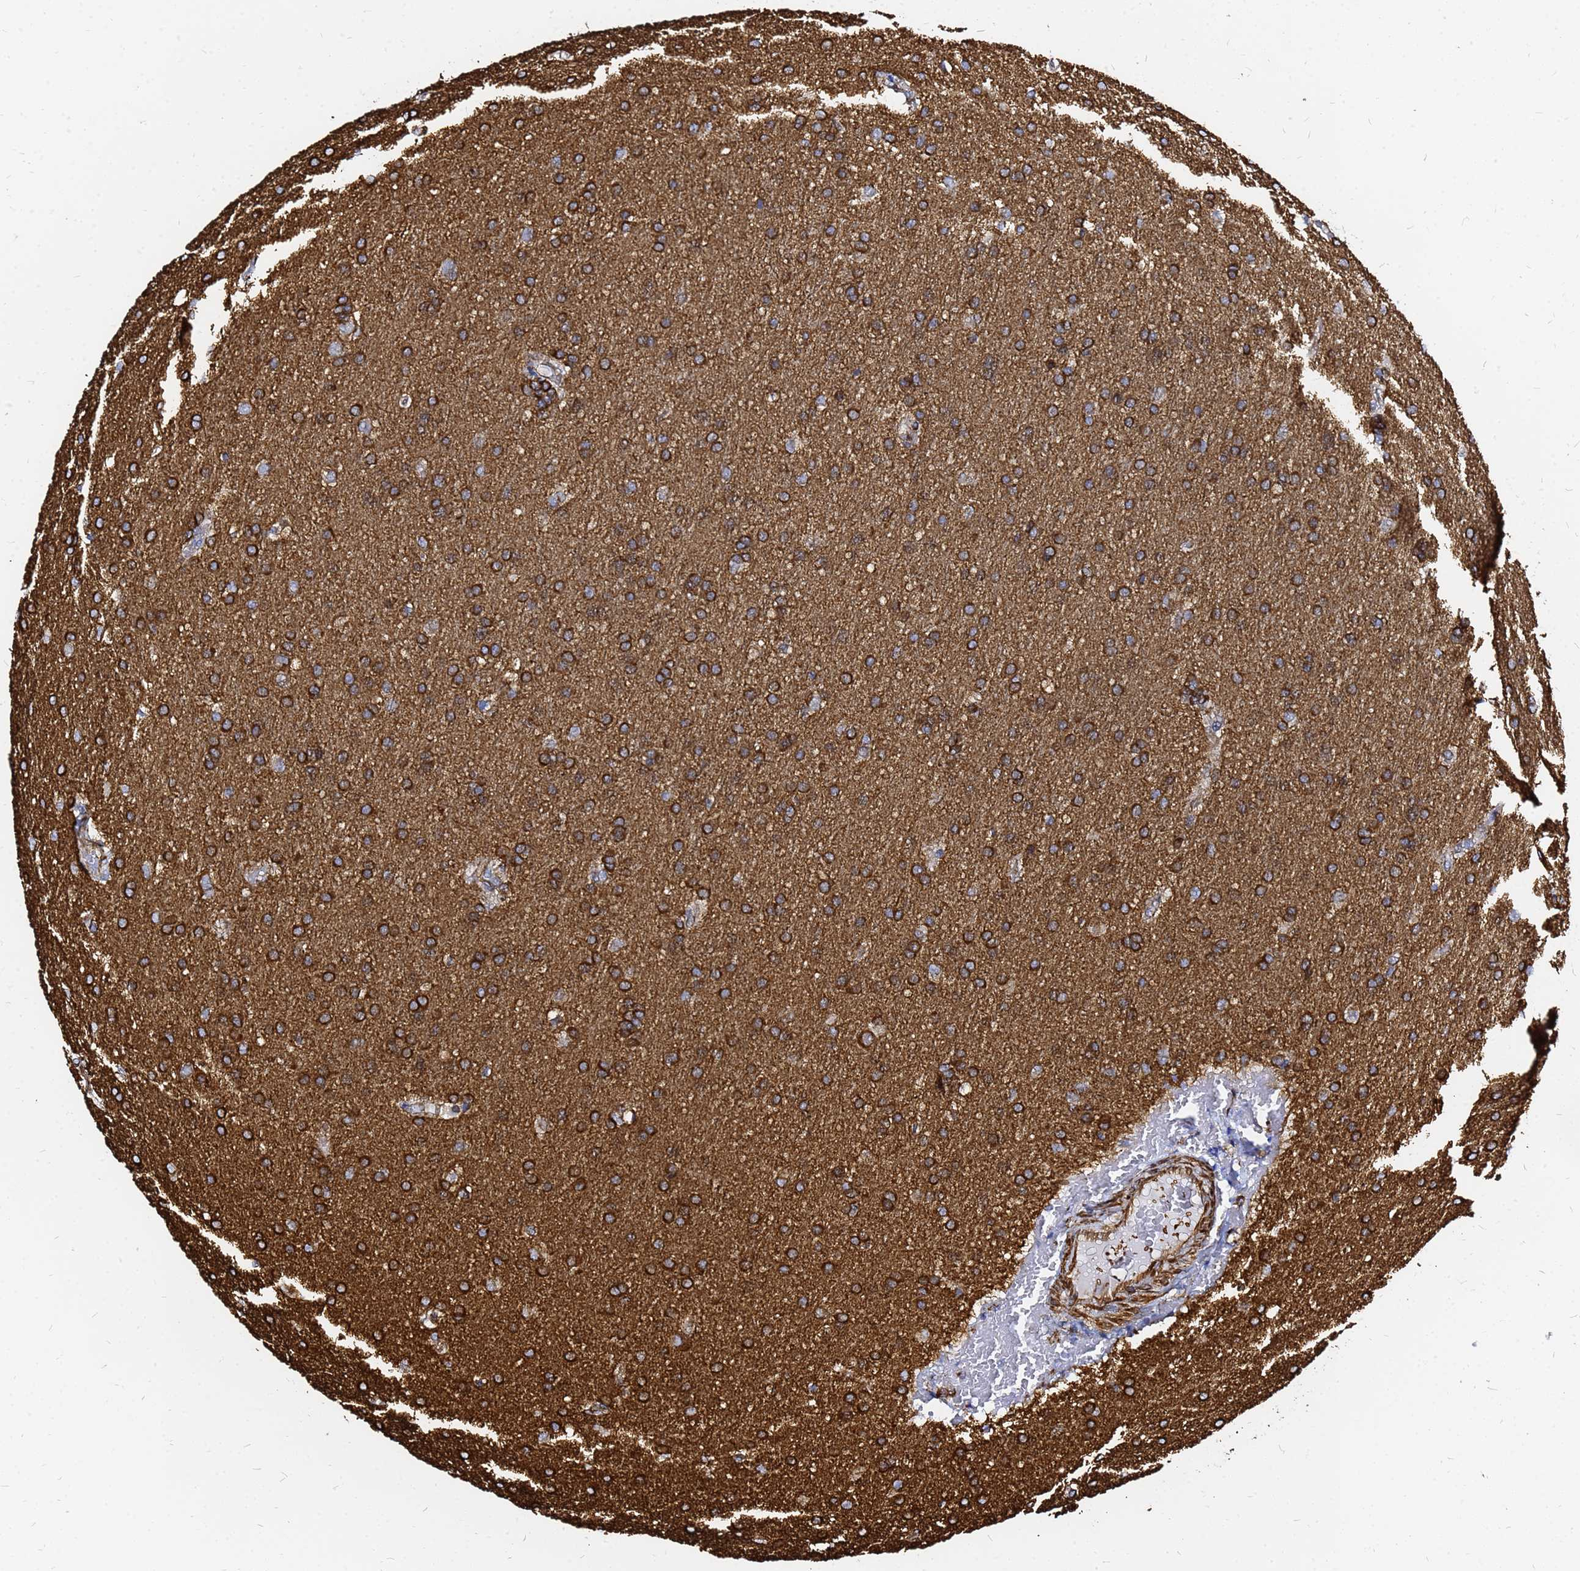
{"staining": {"intensity": "strong", "quantity": "25%-75%", "location": "cytoplasmic/membranous"}, "tissue": "glioma", "cell_type": "Tumor cells", "image_type": "cancer", "snomed": [{"axis": "morphology", "description": "Glioma, malignant, Low grade"}, {"axis": "topography", "description": "Brain"}], "caption": "A high amount of strong cytoplasmic/membranous positivity is identified in about 25%-75% of tumor cells in glioma tissue.", "gene": "TUBA8", "patient": {"sex": "female", "age": 32}}